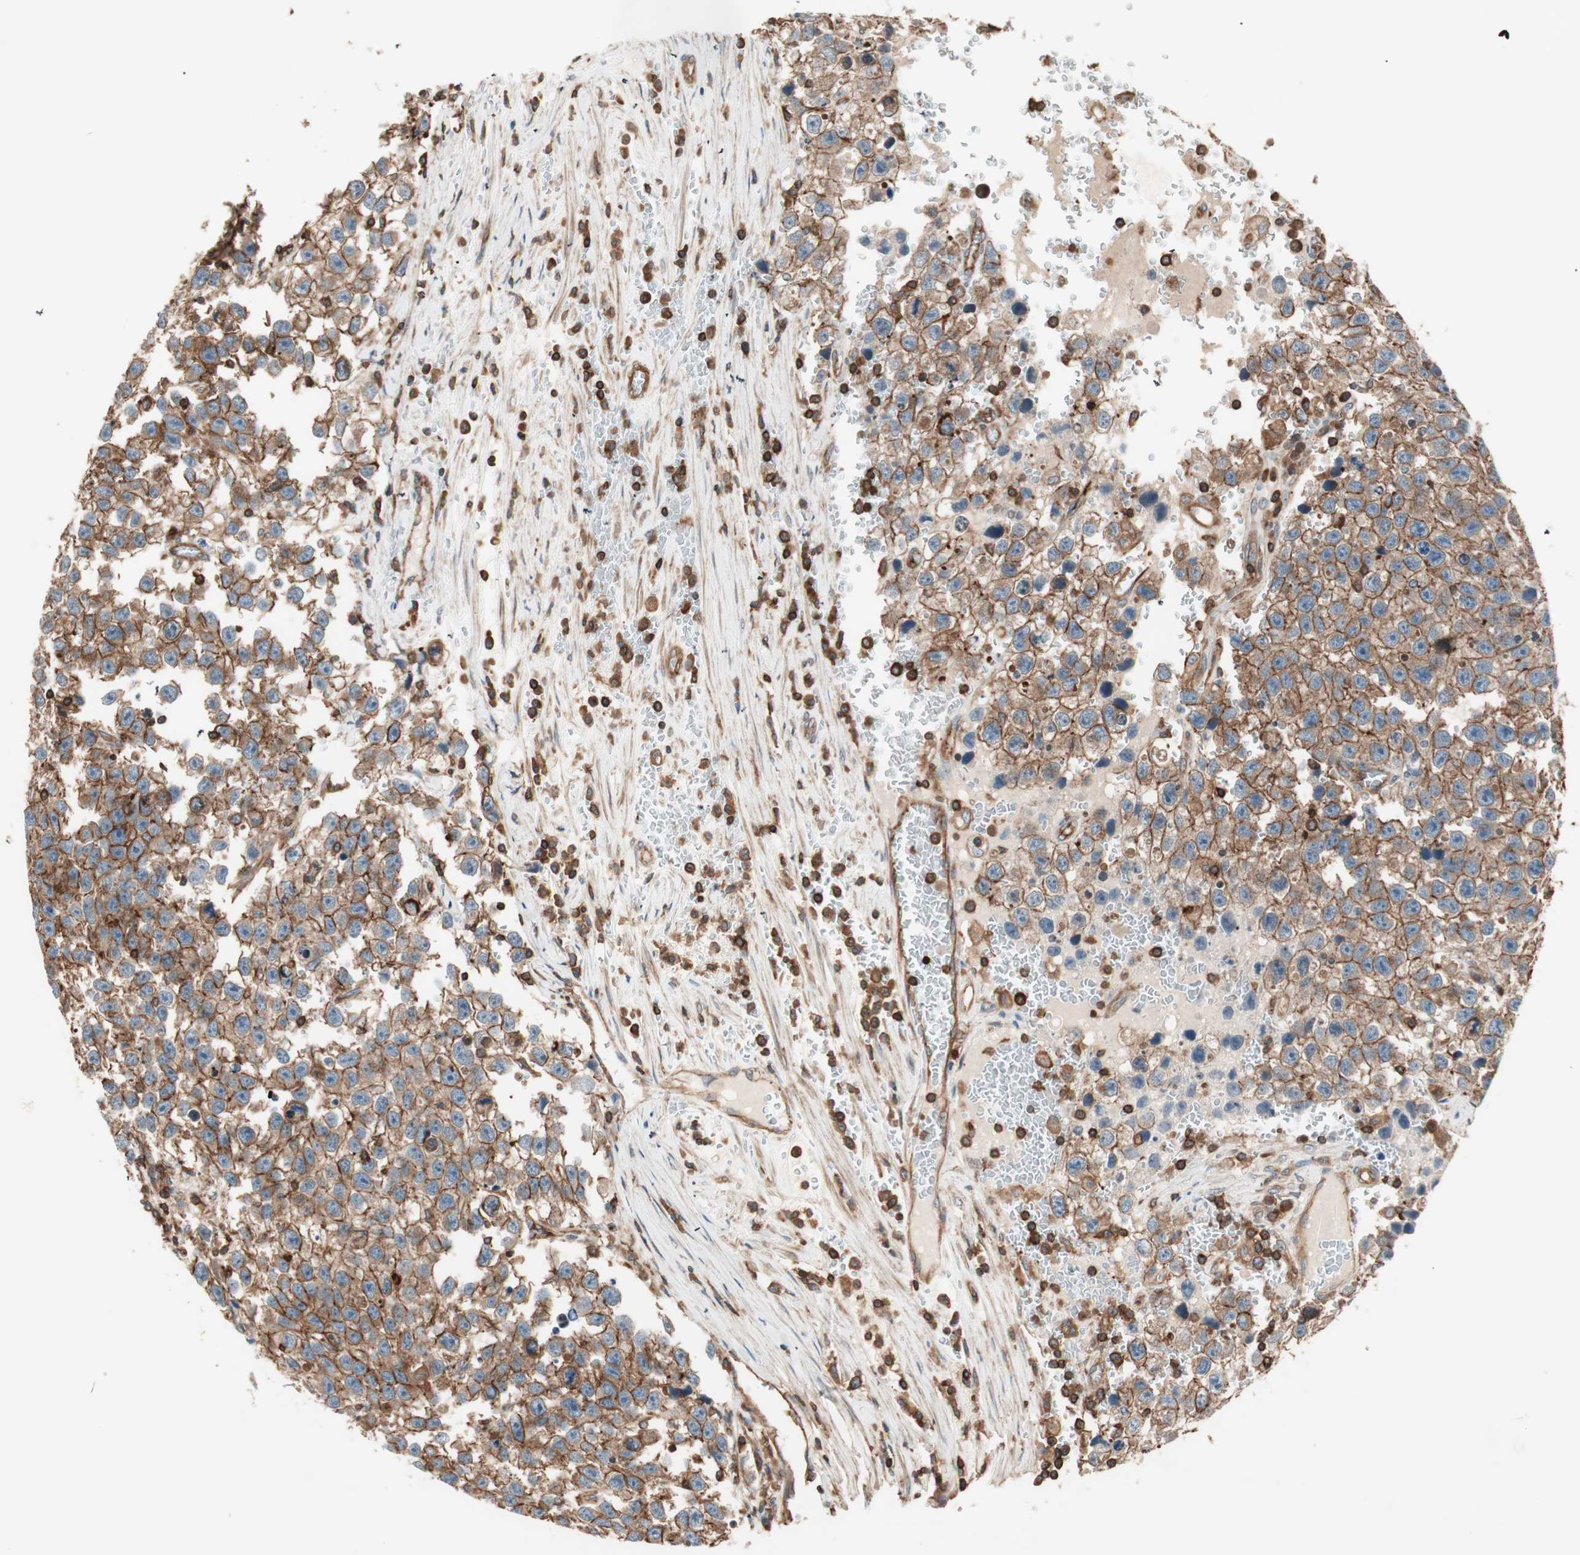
{"staining": {"intensity": "strong", "quantity": ">75%", "location": "cytoplasmic/membranous"}, "tissue": "testis cancer", "cell_type": "Tumor cells", "image_type": "cancer", "snomed": [{"axis": "morphology", "description": "Seminoma, NOS"}, {"axis": "topography", "description": "Testis"}], "caption": "Immunohistochemical staining of testis seminoma displays strong cytoplasmic/membranous protein staining in approximately >75% of tumor cells.", "gene": "TCP11L1", "patient": {"sex": "male", "age": 33}}